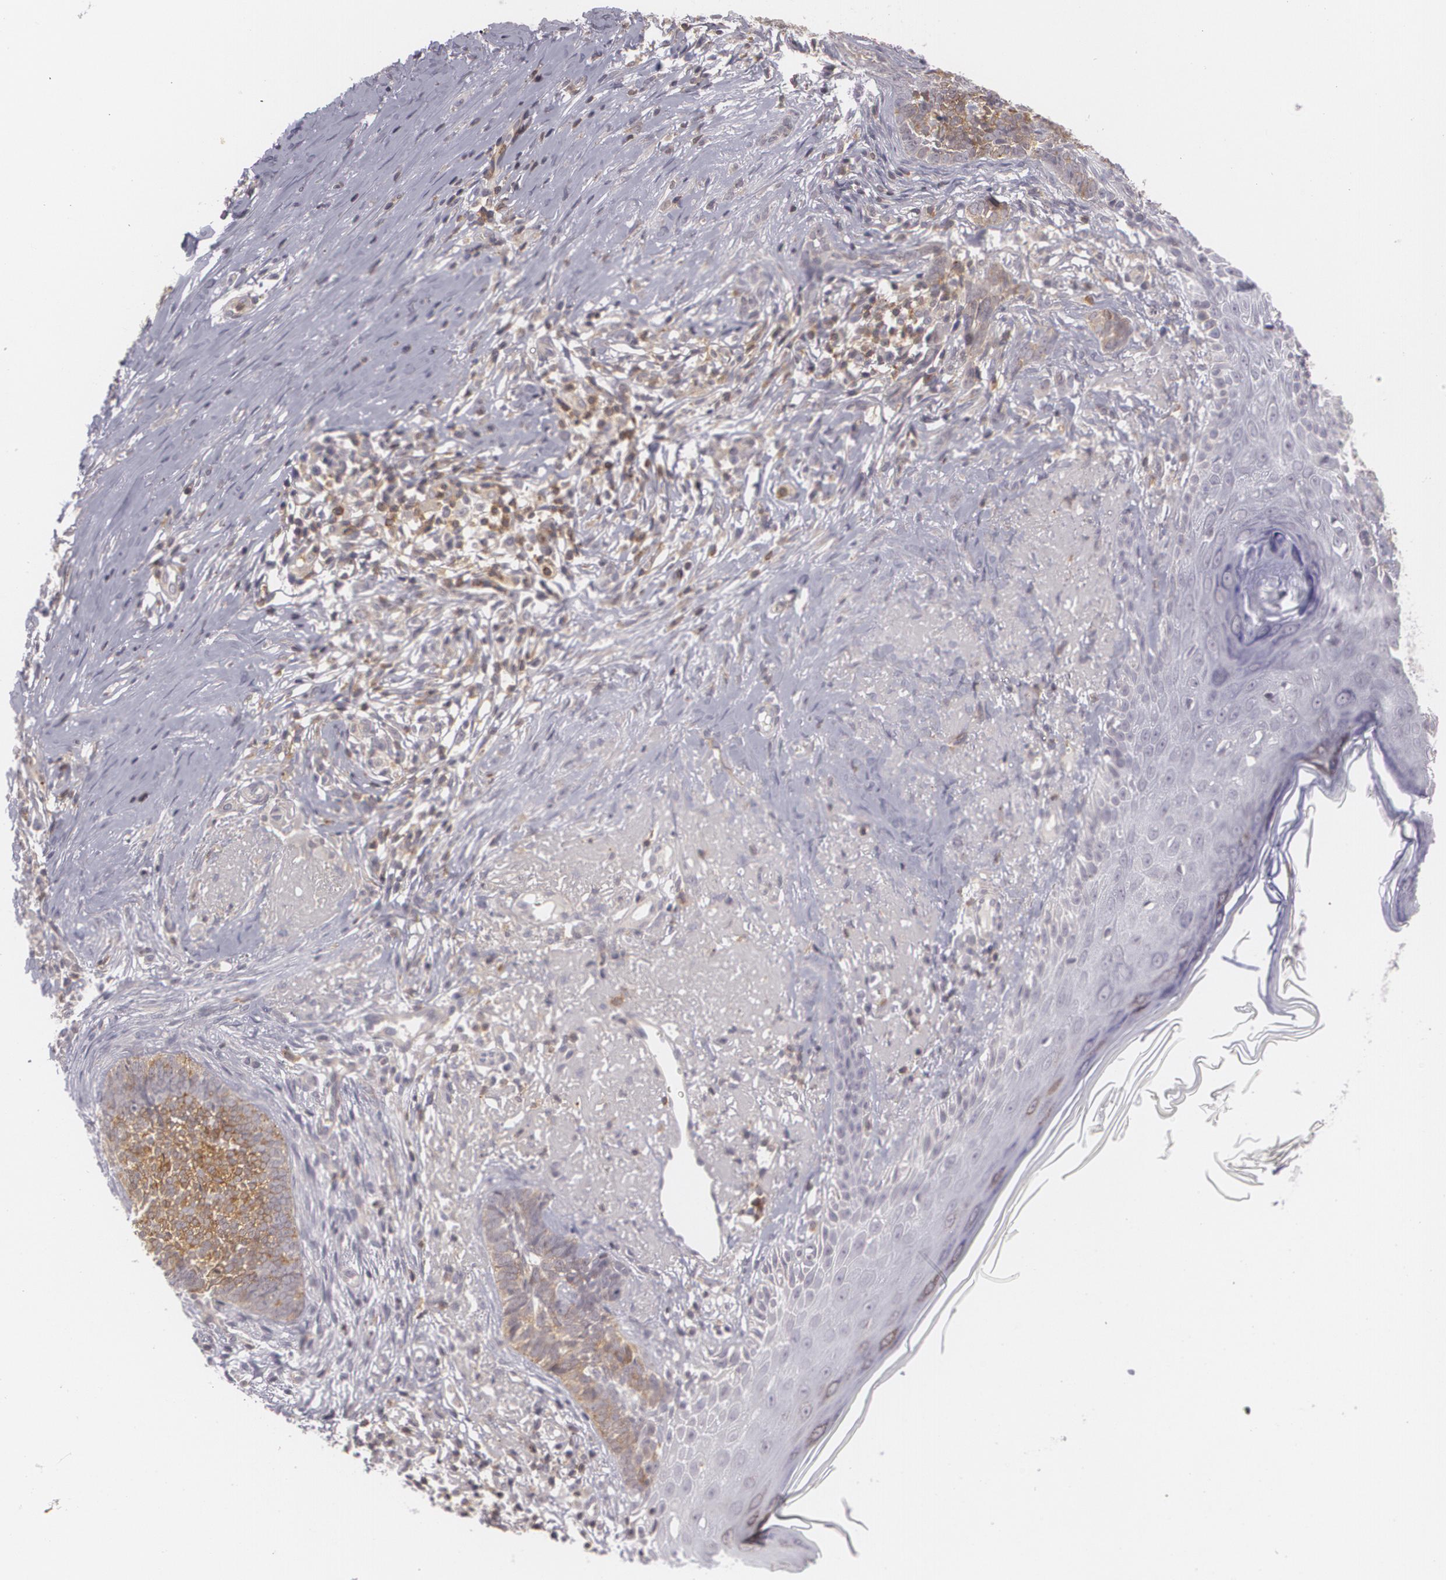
{"staining": {"intensity": "weak", "quantity": "25%-75%", "location": "cytoplasmic/membranous"}, "tissue": "skin cancer", "cell_type": "Tumor cells", "image_type": "cancer", "snomed": [{"axis": "morphology", "description": "Basal cell carcinoma"}, {"axis": "topography", "description": "Skin"}], "caption": "This micrograph shows skin cancer (basal cell carcinoma) stained with immunohistochemistry (IHC) to label a protein in brown. The cytoplasmic/membranous of tumor cells show weak positivity for the protein. Nuclei are counter-stained blue.", "gene": "BIN1", "patient": {"sex": "female", "age": 81}}